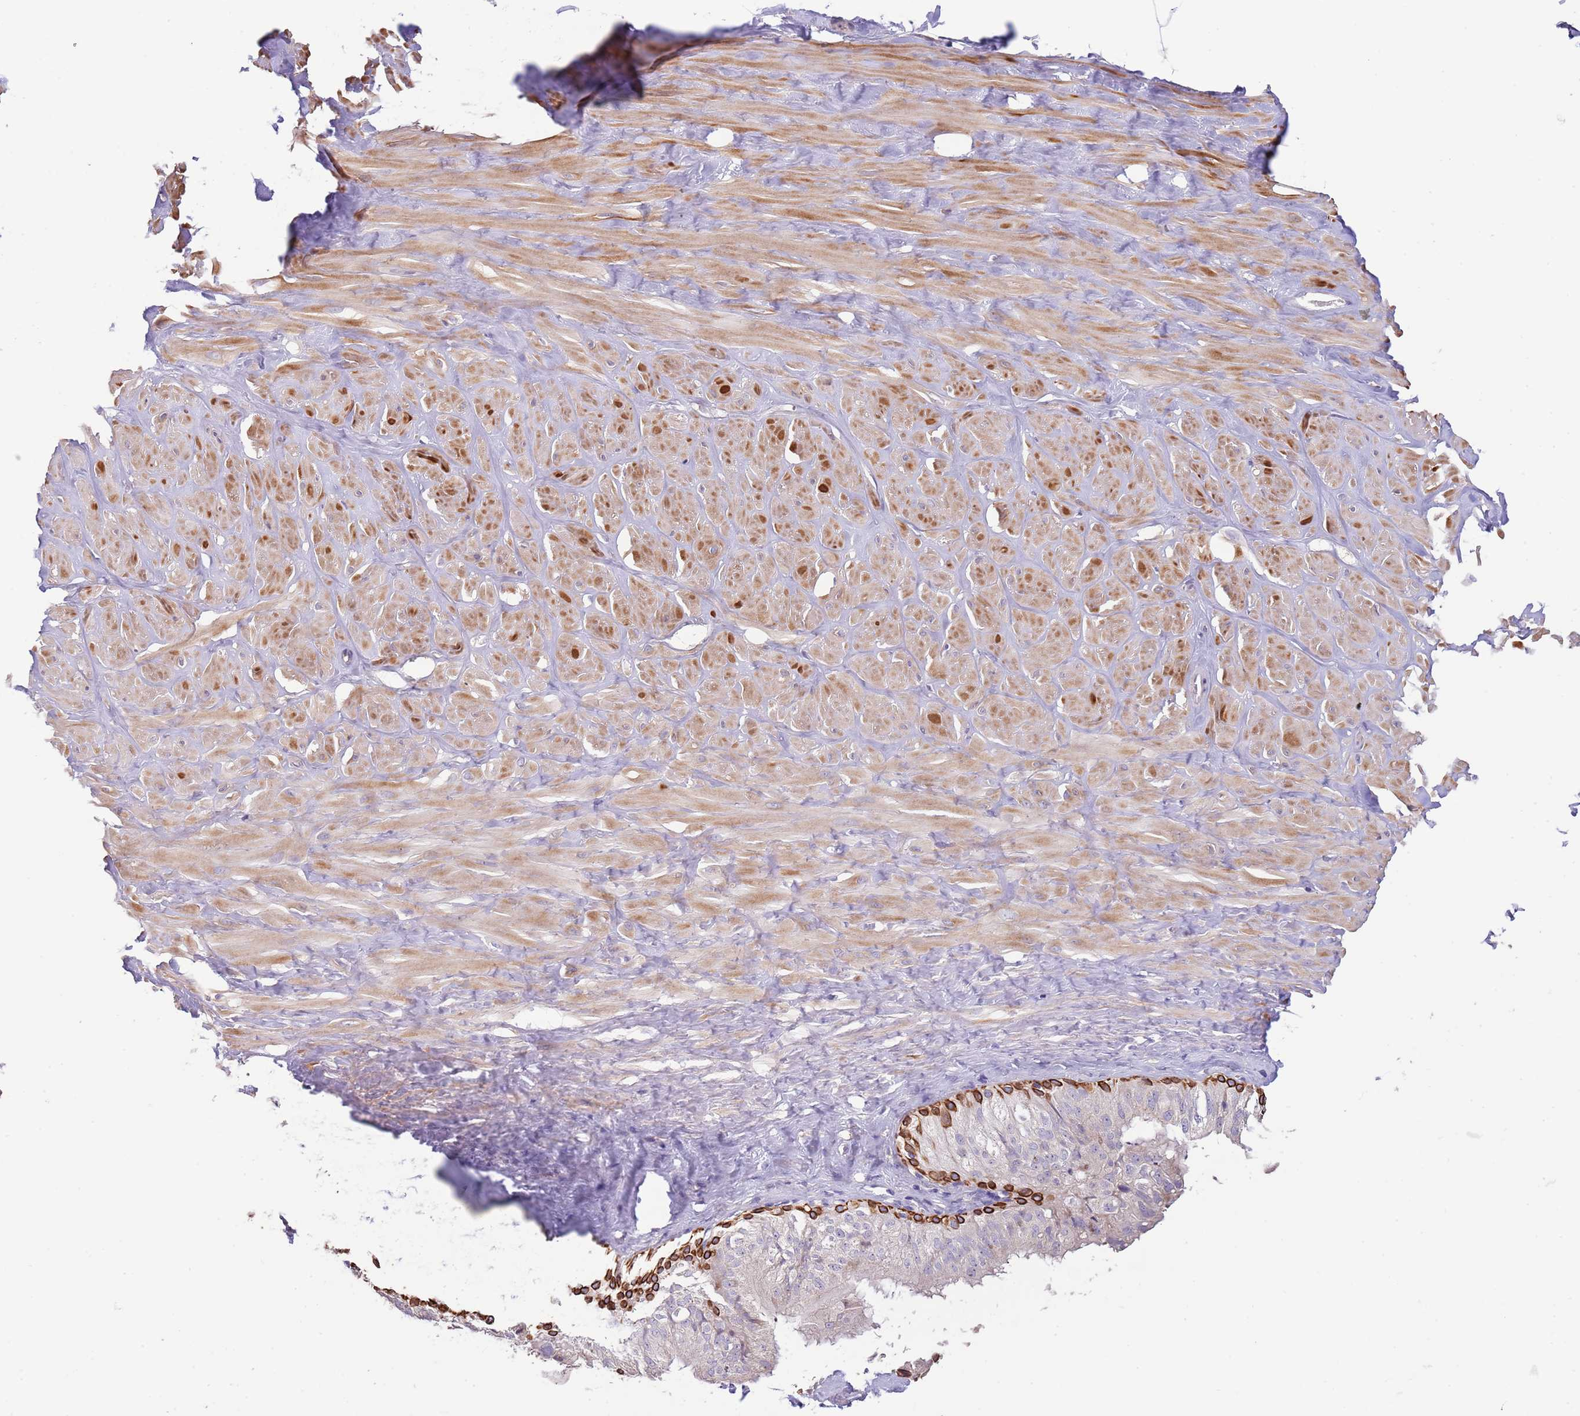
{"staining": {"intensity": "negative", "quantity": "none", "location": "none"}, "tissue": "adipose tissue", "cell_type": "Adipocytes", "image_type": "normal", "snomed": [{"axis": "morphology", "description": "Normal tissue, NOS"}, {"axis": "topography", "description": "Soft tissue"}, {"axis": "topography", "description": "Adipose tissue"}, {"axis": "topography", "description": "Vascular tissue"}, {"axis": "topography", "description": "Peripheral nerve tissue"}], "caption": "This is a micrograph of immunohistochemistry staining of benign adipose tissue, which shows no expression in adipocytes.", "gene": "ZNF658", "patient": {"sex": "male", "age": 46}}